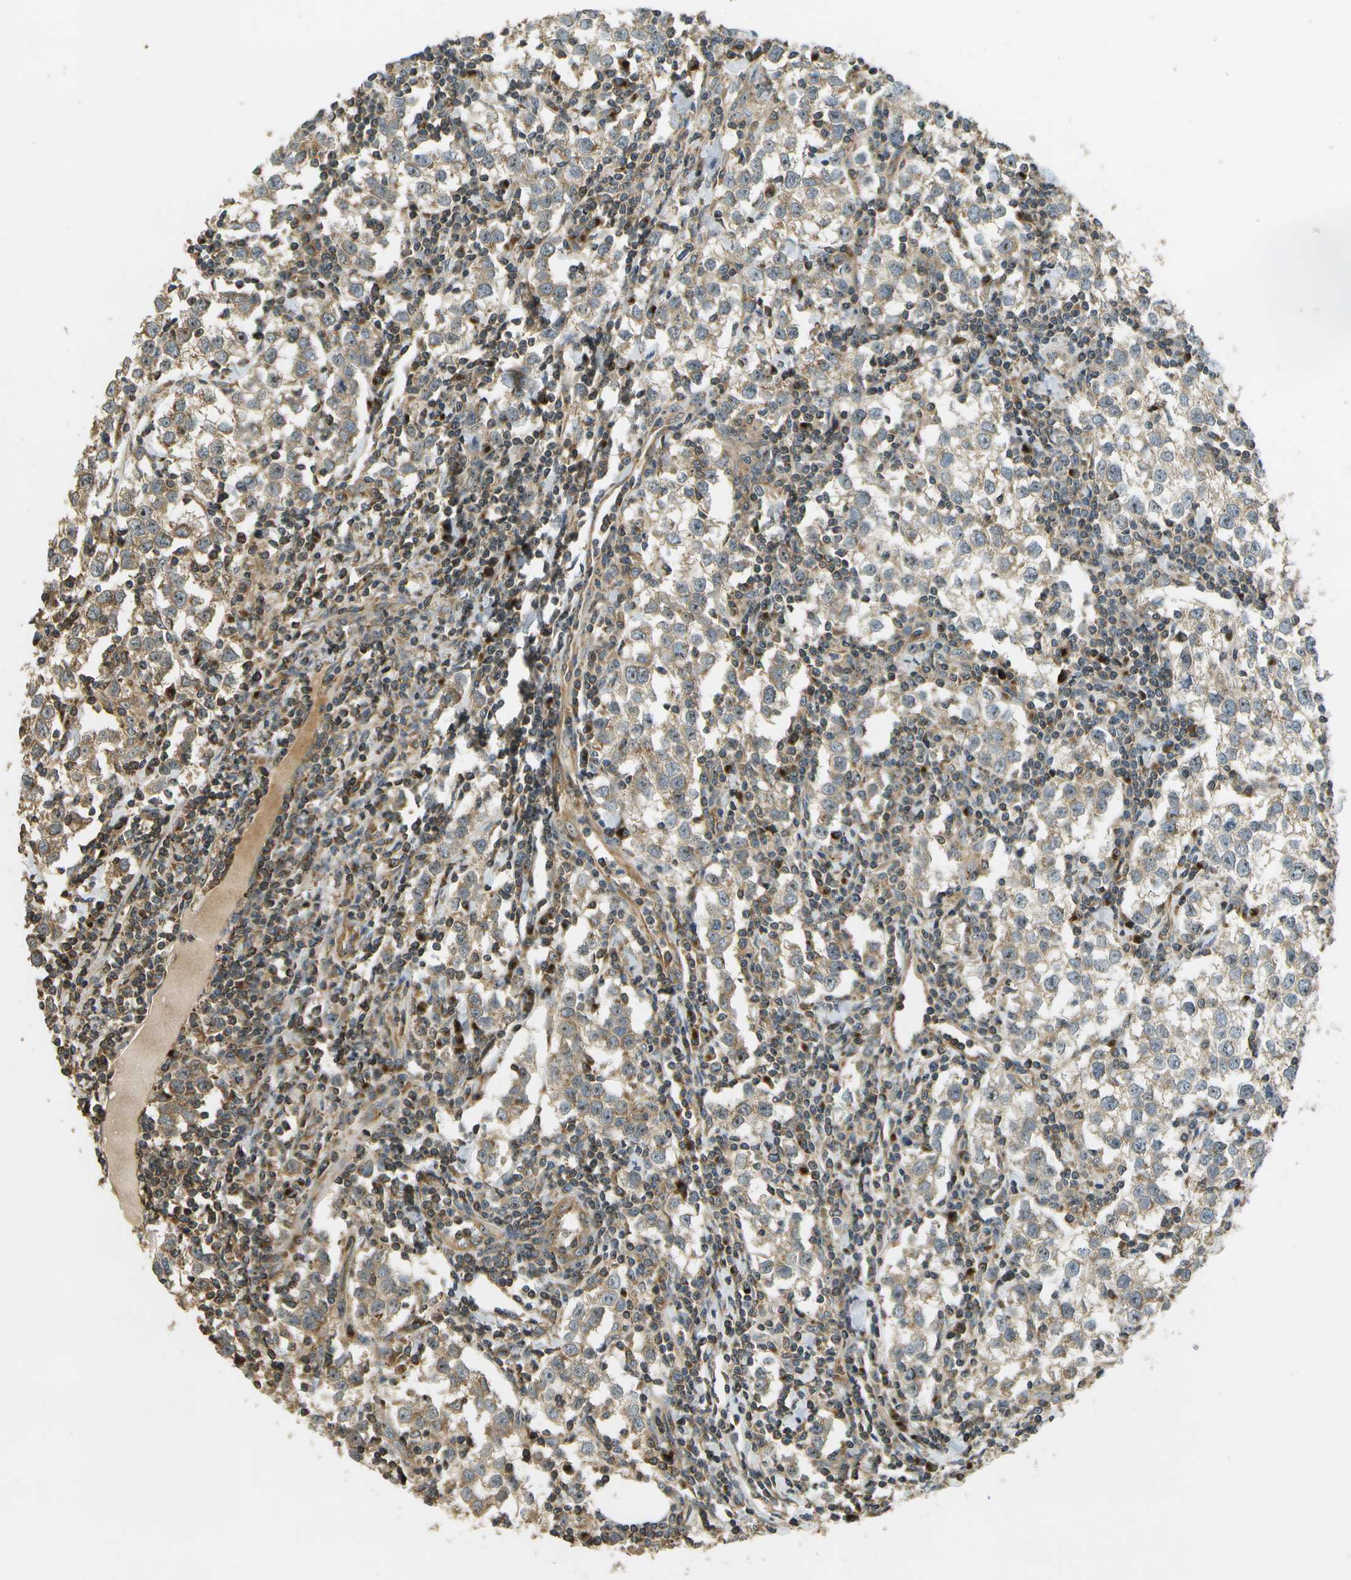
{"staining": {"intensity": "weak", "quantity": ">75%", "location": "cytoplasmic/membranous"}, "tissue": "testis cancer", "cell_type": "Tumor cells", "image_type": "cancer", "snomed": [{"axis": "morphology", "description": "Seminoma, NOS"}, {"axis": "morphology", "description": "Carcinoma, Embryonal, NOS"}, {"axis": "topography", "description": "Testis"}], "caption": "A high-resolution histopathology image shows immunohistochemistry (IHC) staining of seminoma (testis), which displays weak cytoplasmic/membranous staining in about >75% of tumor cells.", "gene": "LRP12", "patient": {"sex": "male", "age": 36}}